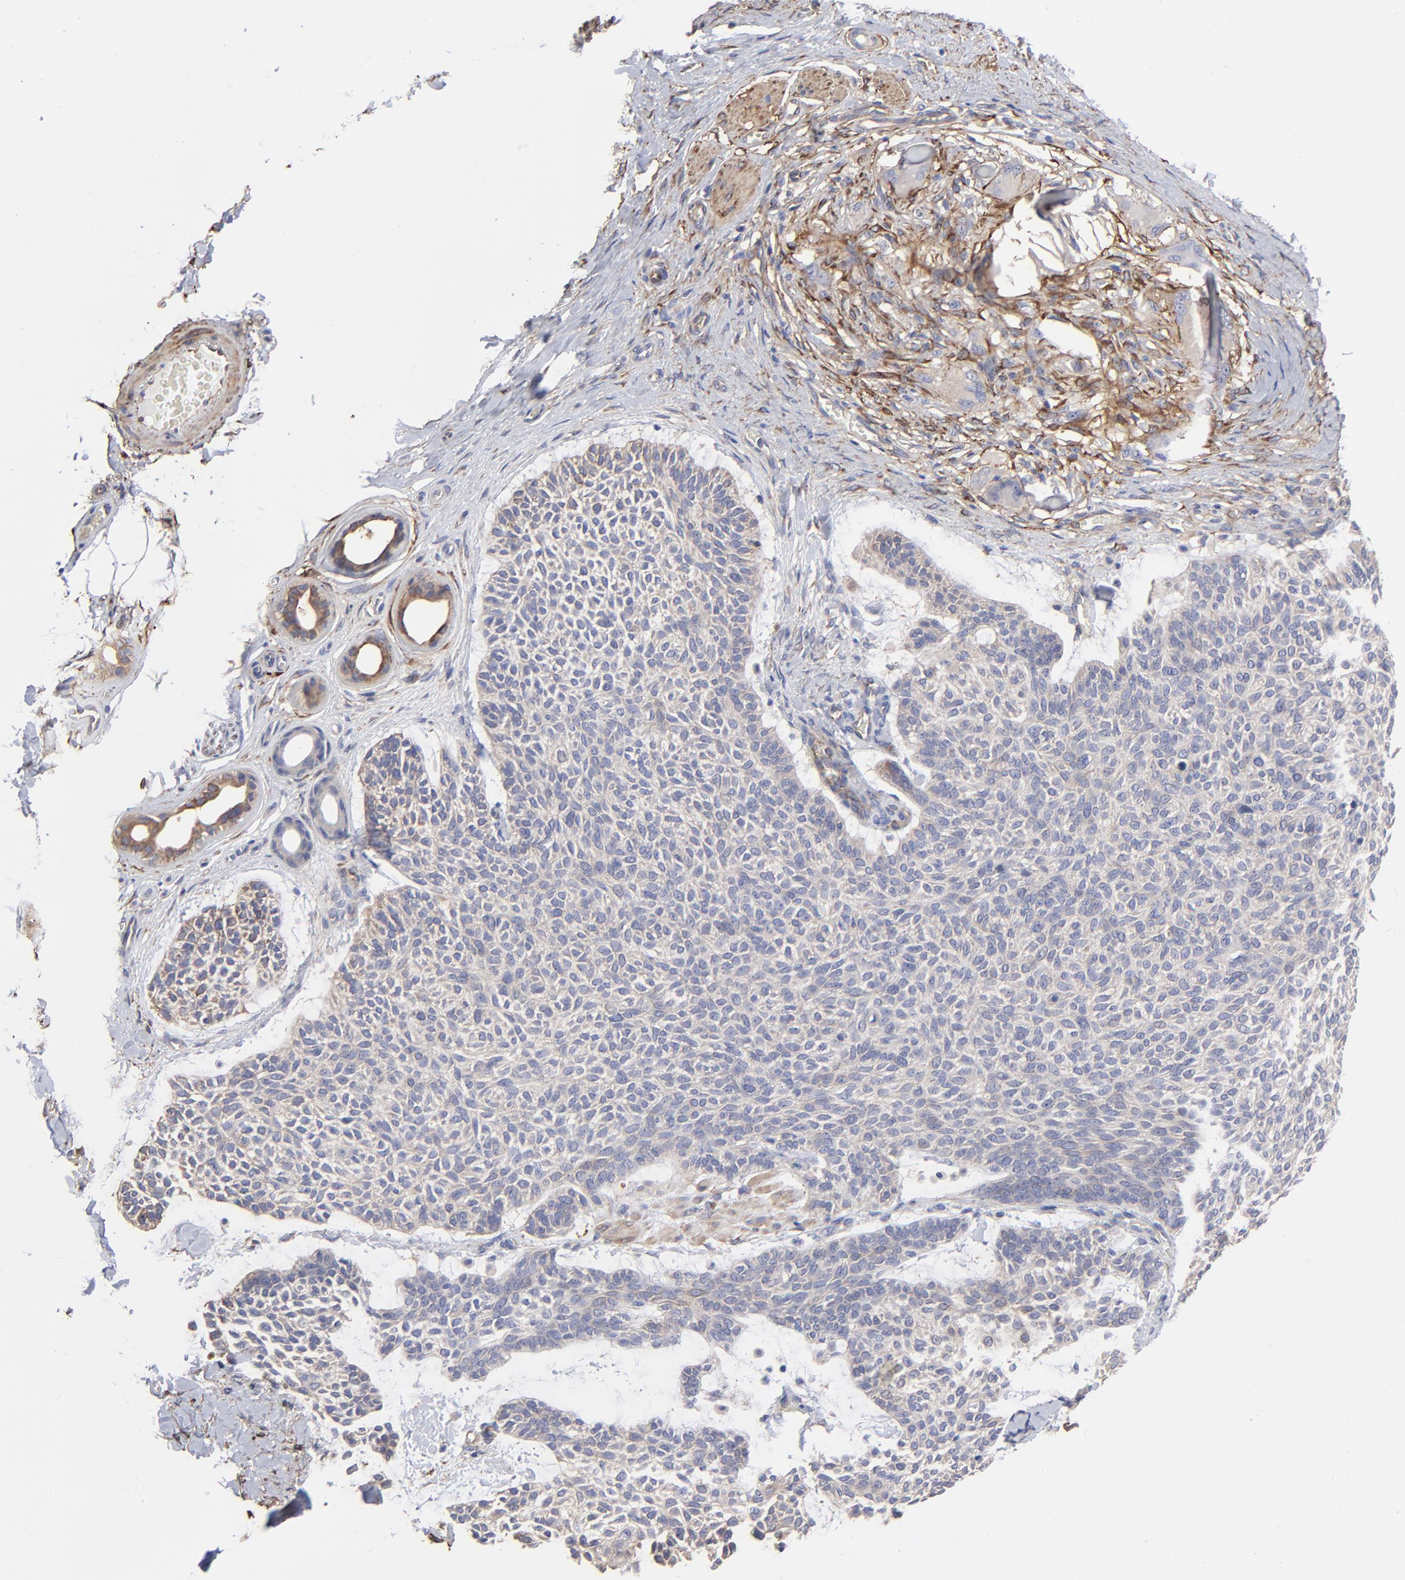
{"staining": {"intensity": "moderate", "quantity": "<25%", "location": "cytoplasmic/membranous"}, "tissue": "skin cancer", "cell_type": "Tumor cells", "image_type": "cancer", "snomed": [{"axis": "morphology", "description": "Normal tissue, NOS"}, {"axis": "morphology", "description": "Basal cell carcinoma"}, {"axis": "topography", "description": "Skin"}], "caption": "Immunohistochemistry (IHC) image of human skin cancer (basal cell carcinoma) stained for a protein (brown), which displays low levels of moderate cytoplasmic/membranous expression in approximately <25% of tumor cells.", "gene": "CILP", "patient": {"sex": "female", "age": 70}}